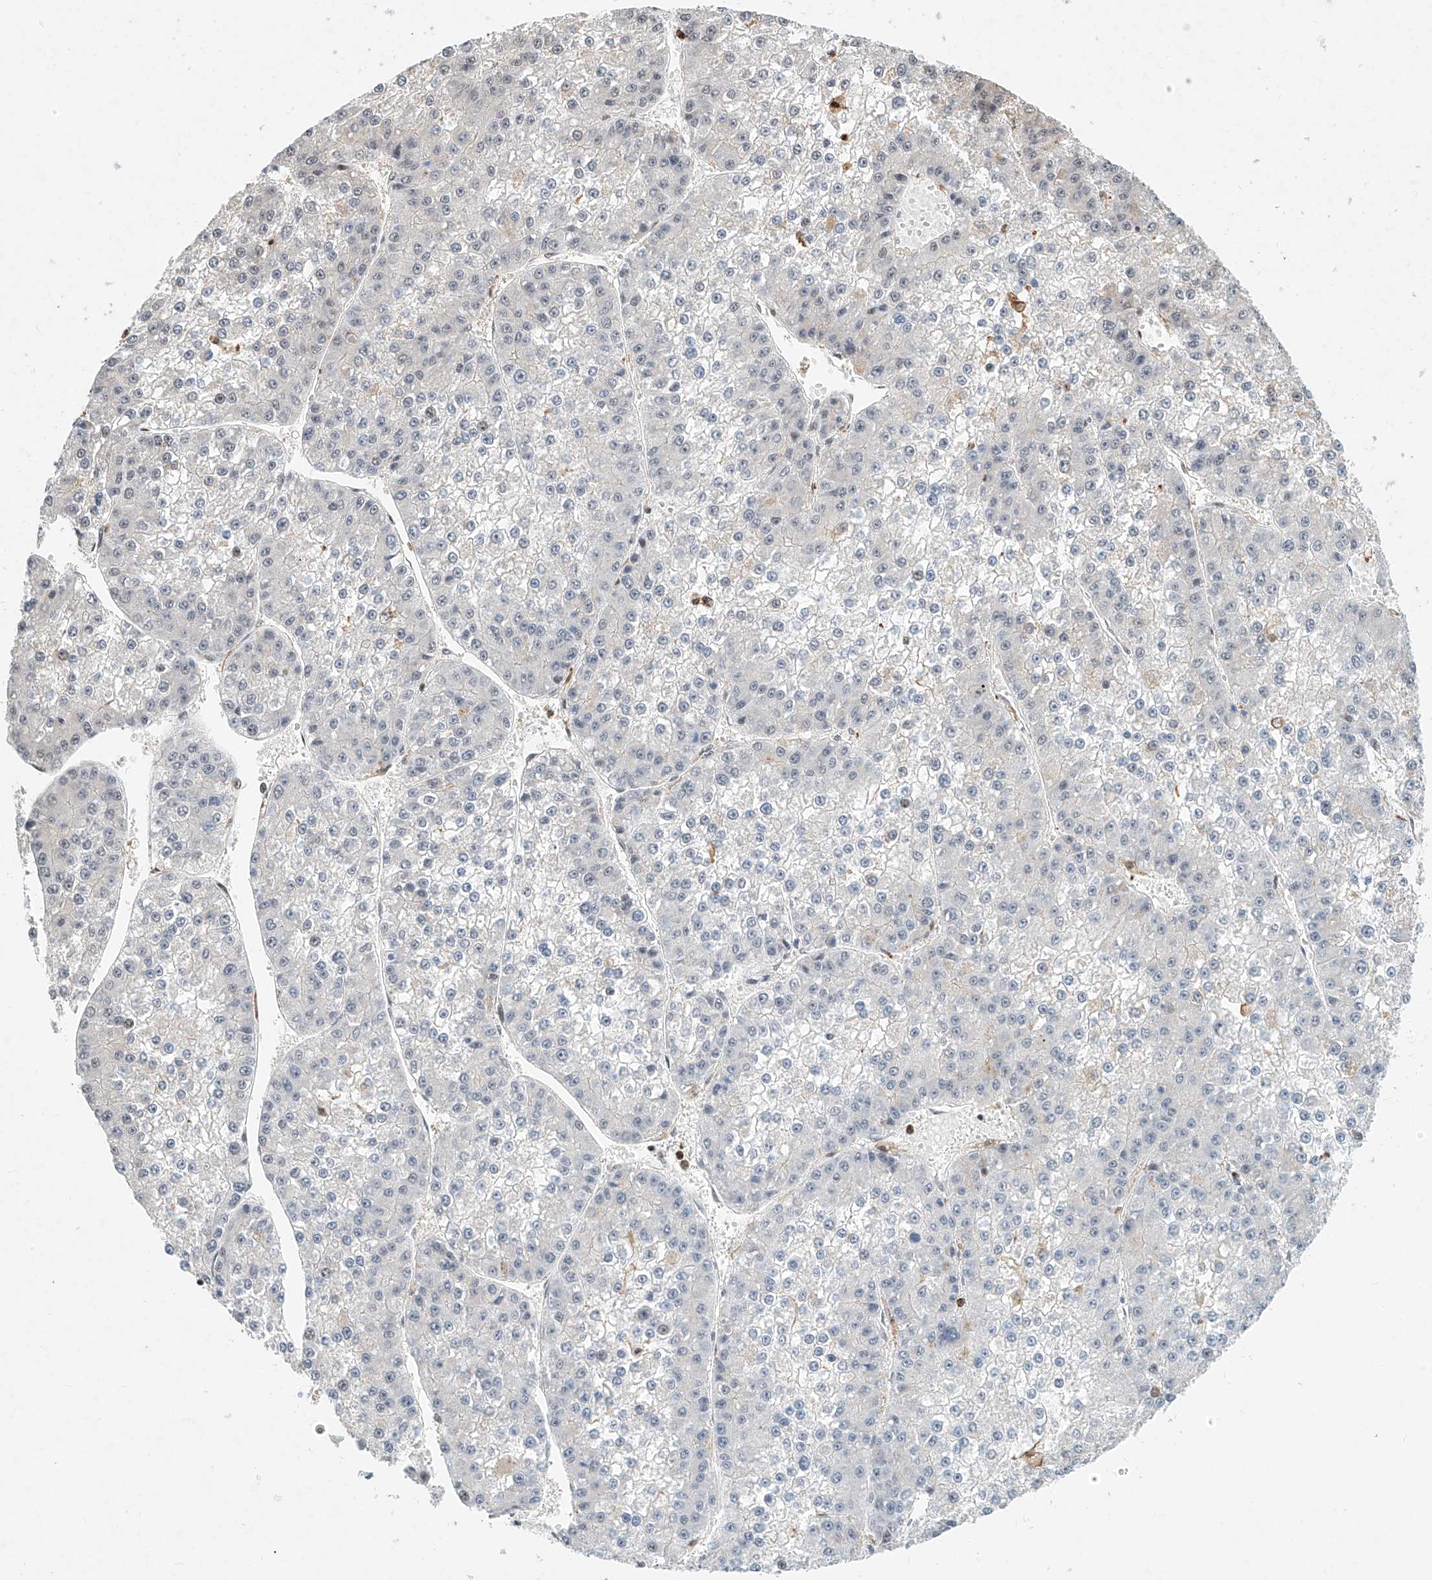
{"staining": {"intensity": "negative", "quantity": "none", "location": "none"}, "tissue": "liver cancer", "cell_type": "Tumor cells", "image_type": "cancer", "snomed": [{"axis": "morphology", "description": "Carcinoma, Hepatocellular, NOS"}, {"axis": "topography", "description": "Liver"}], "caption": "Liver cancer (hepatocellular carcinoma) was stained to show a protein in brown. There is no significant staining in tumor cells.", "gene": "MICAL1", "patient": {"sex": "female", "age": 73}}